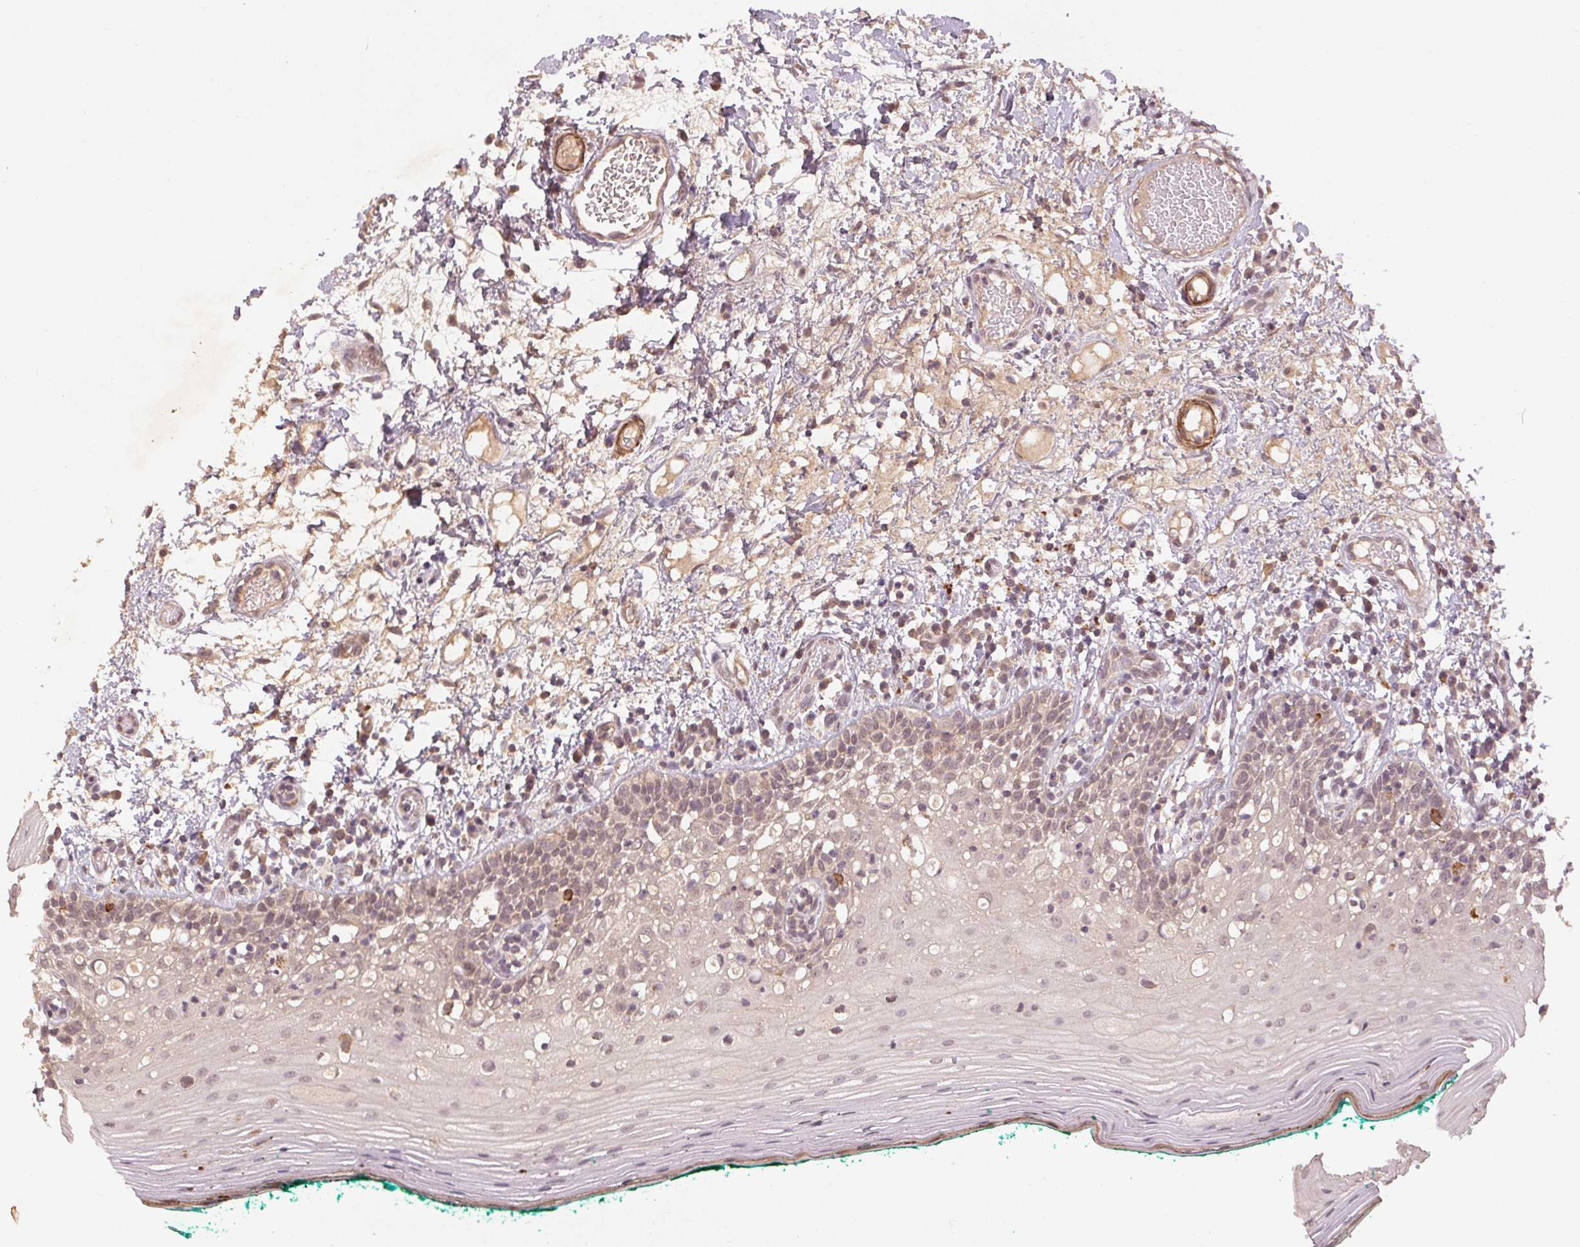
{"staining": {"intensity": "weak", "quantity": "25%-75%", "location": "cytoplasmic/membranous,nuclear"}, "tissue": "oral mucosa", "cell_type": "Squamous epithelial cells", "image_type": "normal", "snomed": [{"axis": "morphology", "description": "Normal tissue, NOS"}, {"axis": "topography", "description": "Oral tissue"}], "caption": "Brown immunohistochemical staining in normal oral mucosa reveals weak cytoplasmic/membranous,nuclear positivity in about 25%-75% of squamous epithelial cells. (brown staining indicates protein expression, while blue staining denotes nuclei).", "gene": "SMLR1", "patient": {"sex": "female", "age": 83}}